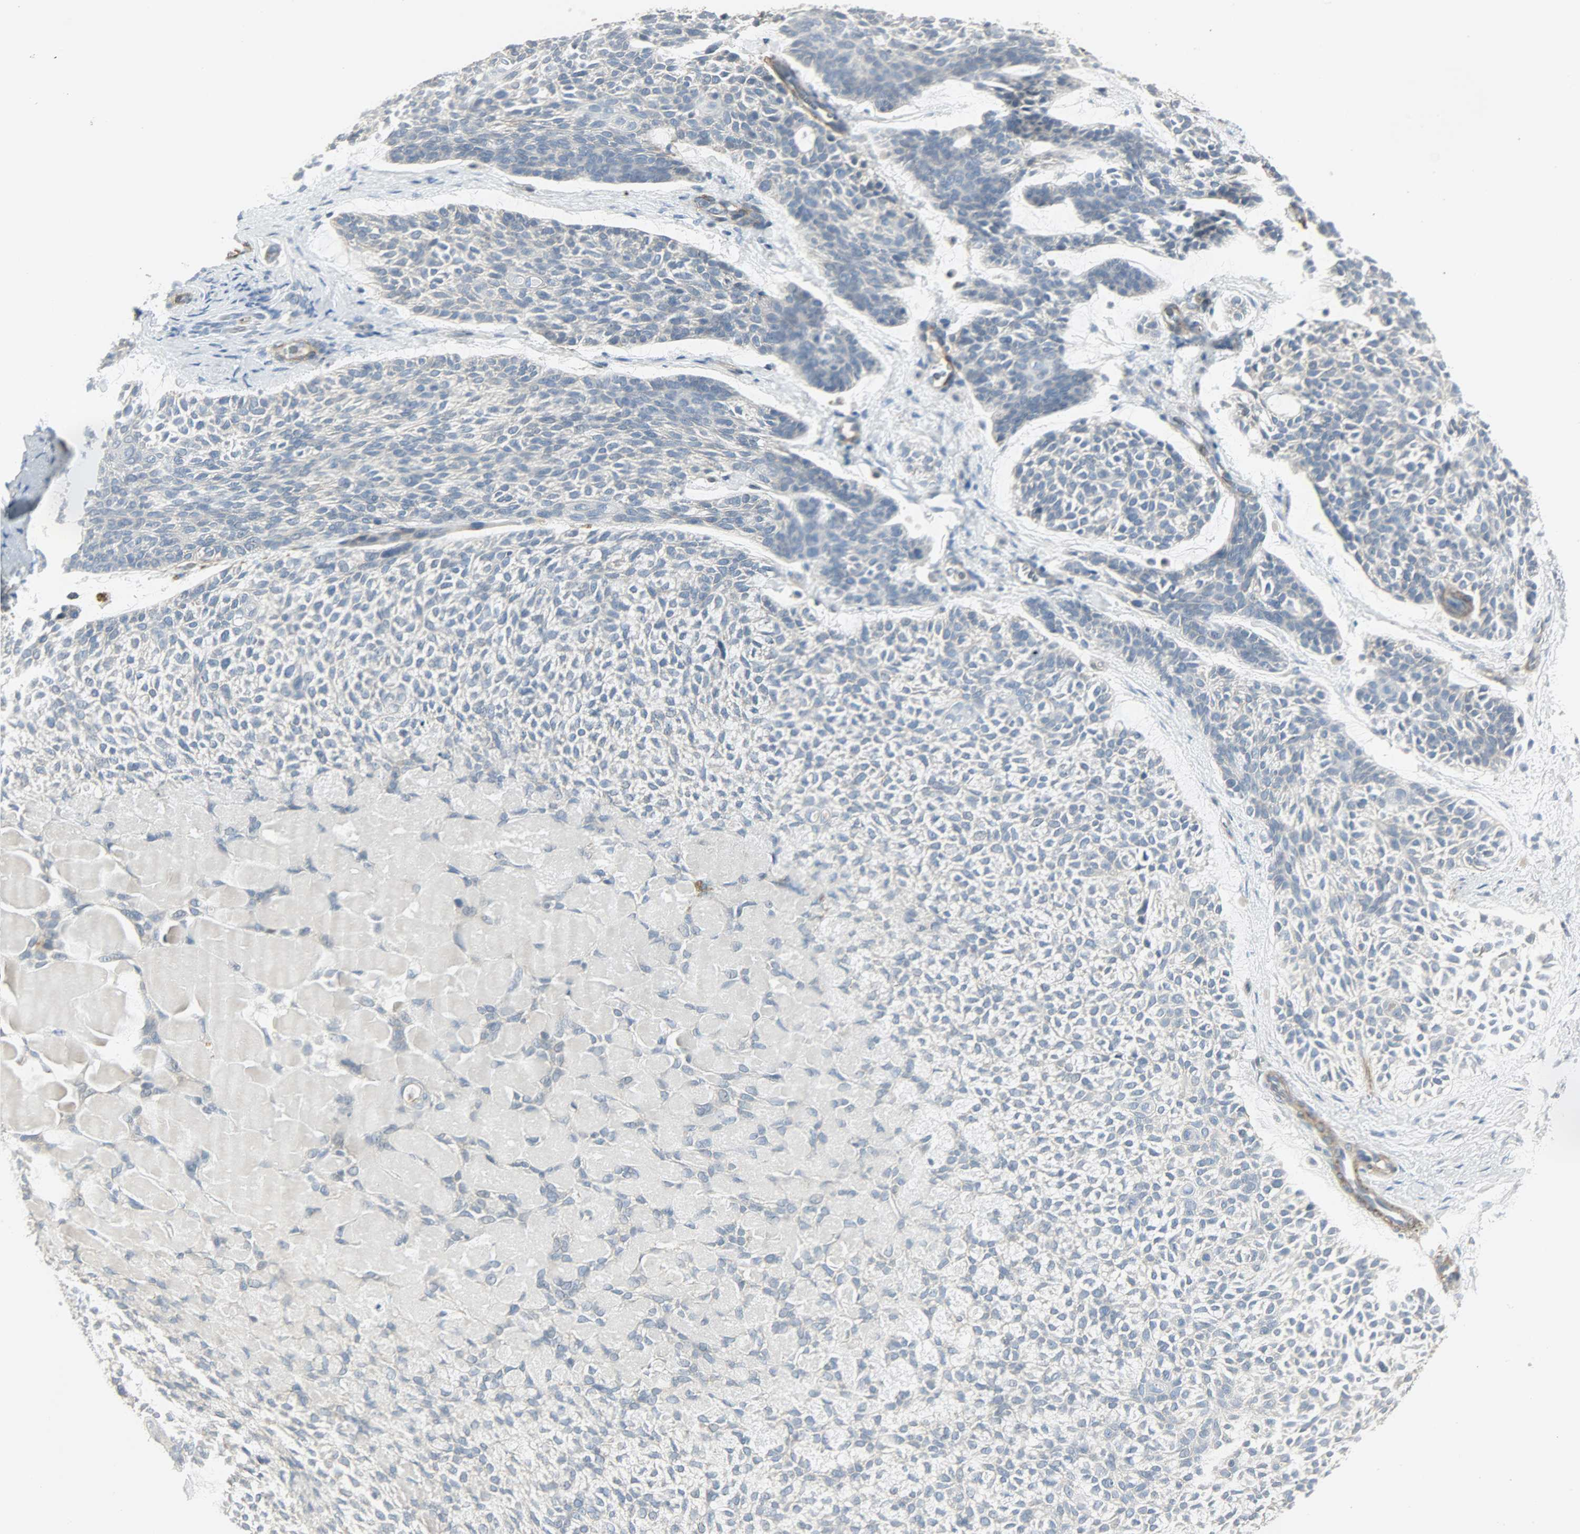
{"staining": {"intensity": "negative", "quantity": "none", "location": "none"}, "tissue": "skin cancer", "cell_type": "Tumor cells", "image_type": "cancer", "snomed": [{"axis": "morphology", "description": "Normal tissue, NOS"}, {"axis": "morphology", "description": "Basal cell carcinoma"}, {"axis": "topography", "description": "Skin"}], "caption": "Immunohistochemical staining of human skin basal cell carcinoma shows no significant positivity in tumor cells.", "gene": "ENPEP", "patient": {"sex": "female", "age": 70}}